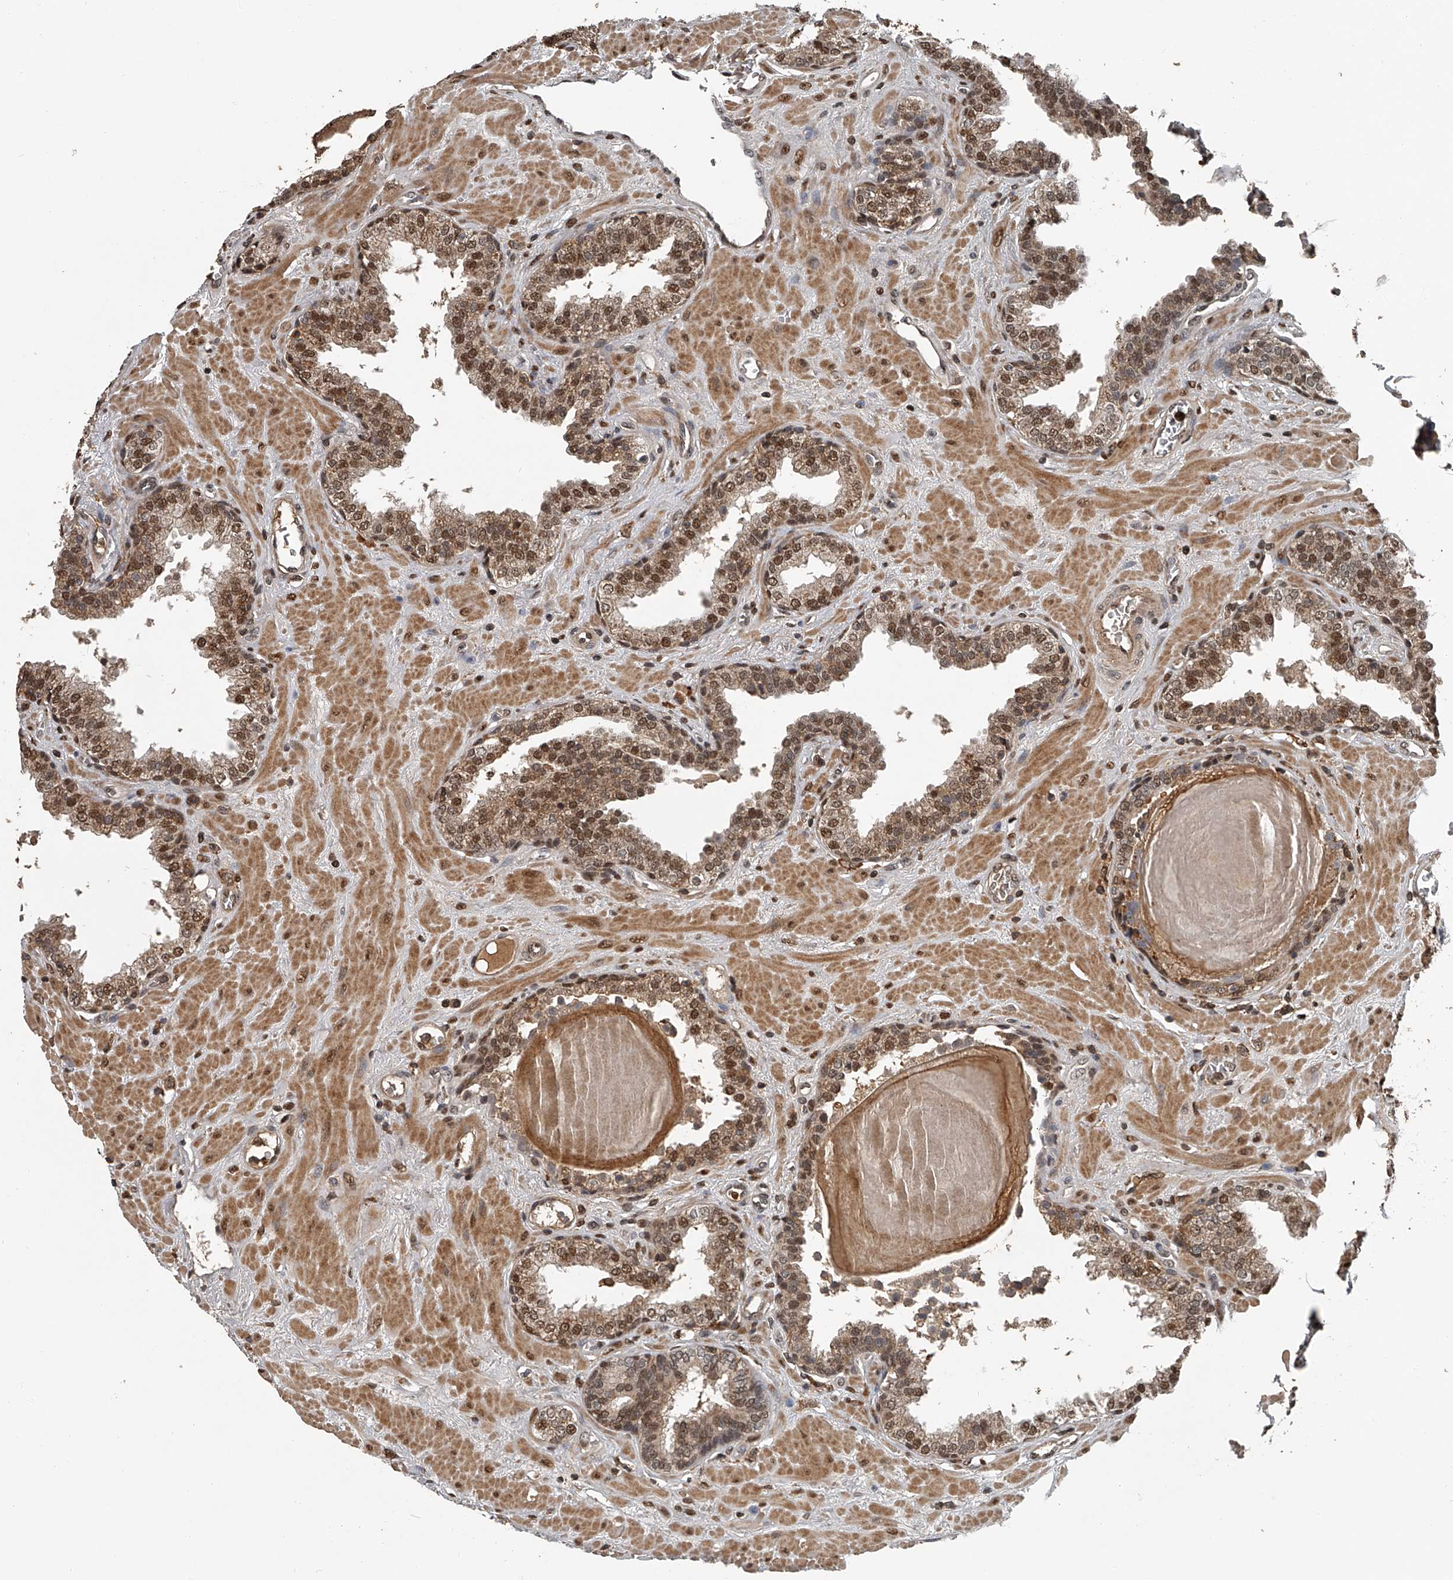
{"staining": {"intensity": "moderate", "quantity": ">75%", "location": "cytoplasmic/membranous,nuclear"}, "tissue": "prostate", "cell_type": "Glandular cells", "image_type": "normal", "snomed": [{"axis": "morphology", "description": "Normal tissue, NOS"}, {"axis": "topography", "description": "Prostate"}], "caption": "This histopathology image shows immunohistochemistry (IHC) staining of normal prostate, with medium moderate cytoplasmic/membranous,nuclear expression in about >75% of glandular cells.", "gene": "PLEKHG1", "patient": {"sex": "male", "age": 51}}